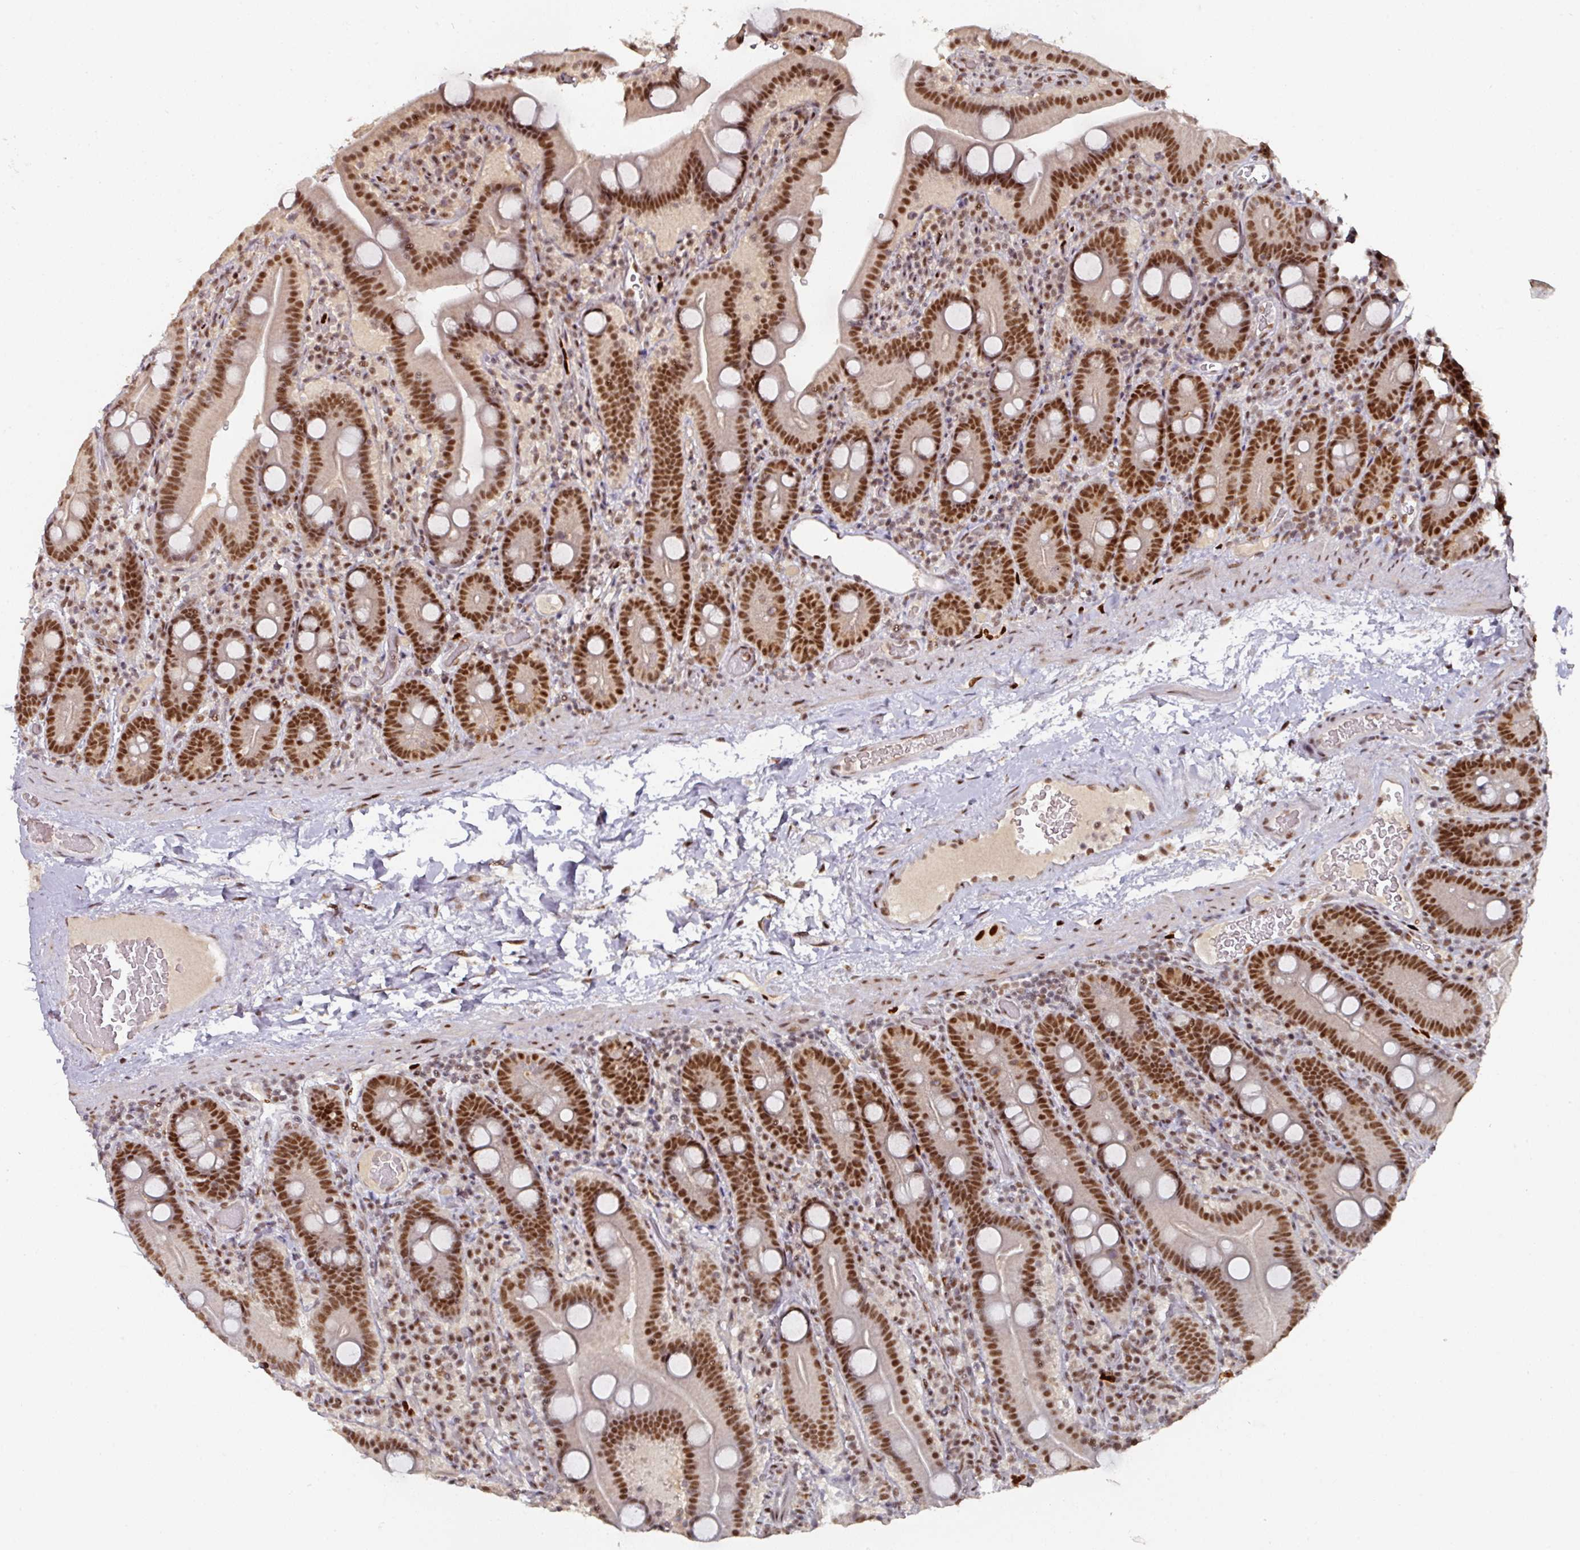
{"staining": {"intensity": "strong", "quantity": ">75%", "location": "nuclear"}, "tissue": "duodenum", "cell_type": "Glandular cells", "image_type": "normal", "snomed": [{"axis": "morphology", "description": "Normal tissue, NOS"}, {"axis": "topography", "description": "Duodenum"}], "caption": "Protein staining of normal duodenum shows strong nuclear expression in approximately >75% of glandular cells. The staining was performed using DAB to visualize the protein expression in brown, while the nuclei were stained in blue with hematoxylin (Magnification: 20x).", "gene": "ENSG00000289690", "patient": {"sex": "male", "age": 55}}